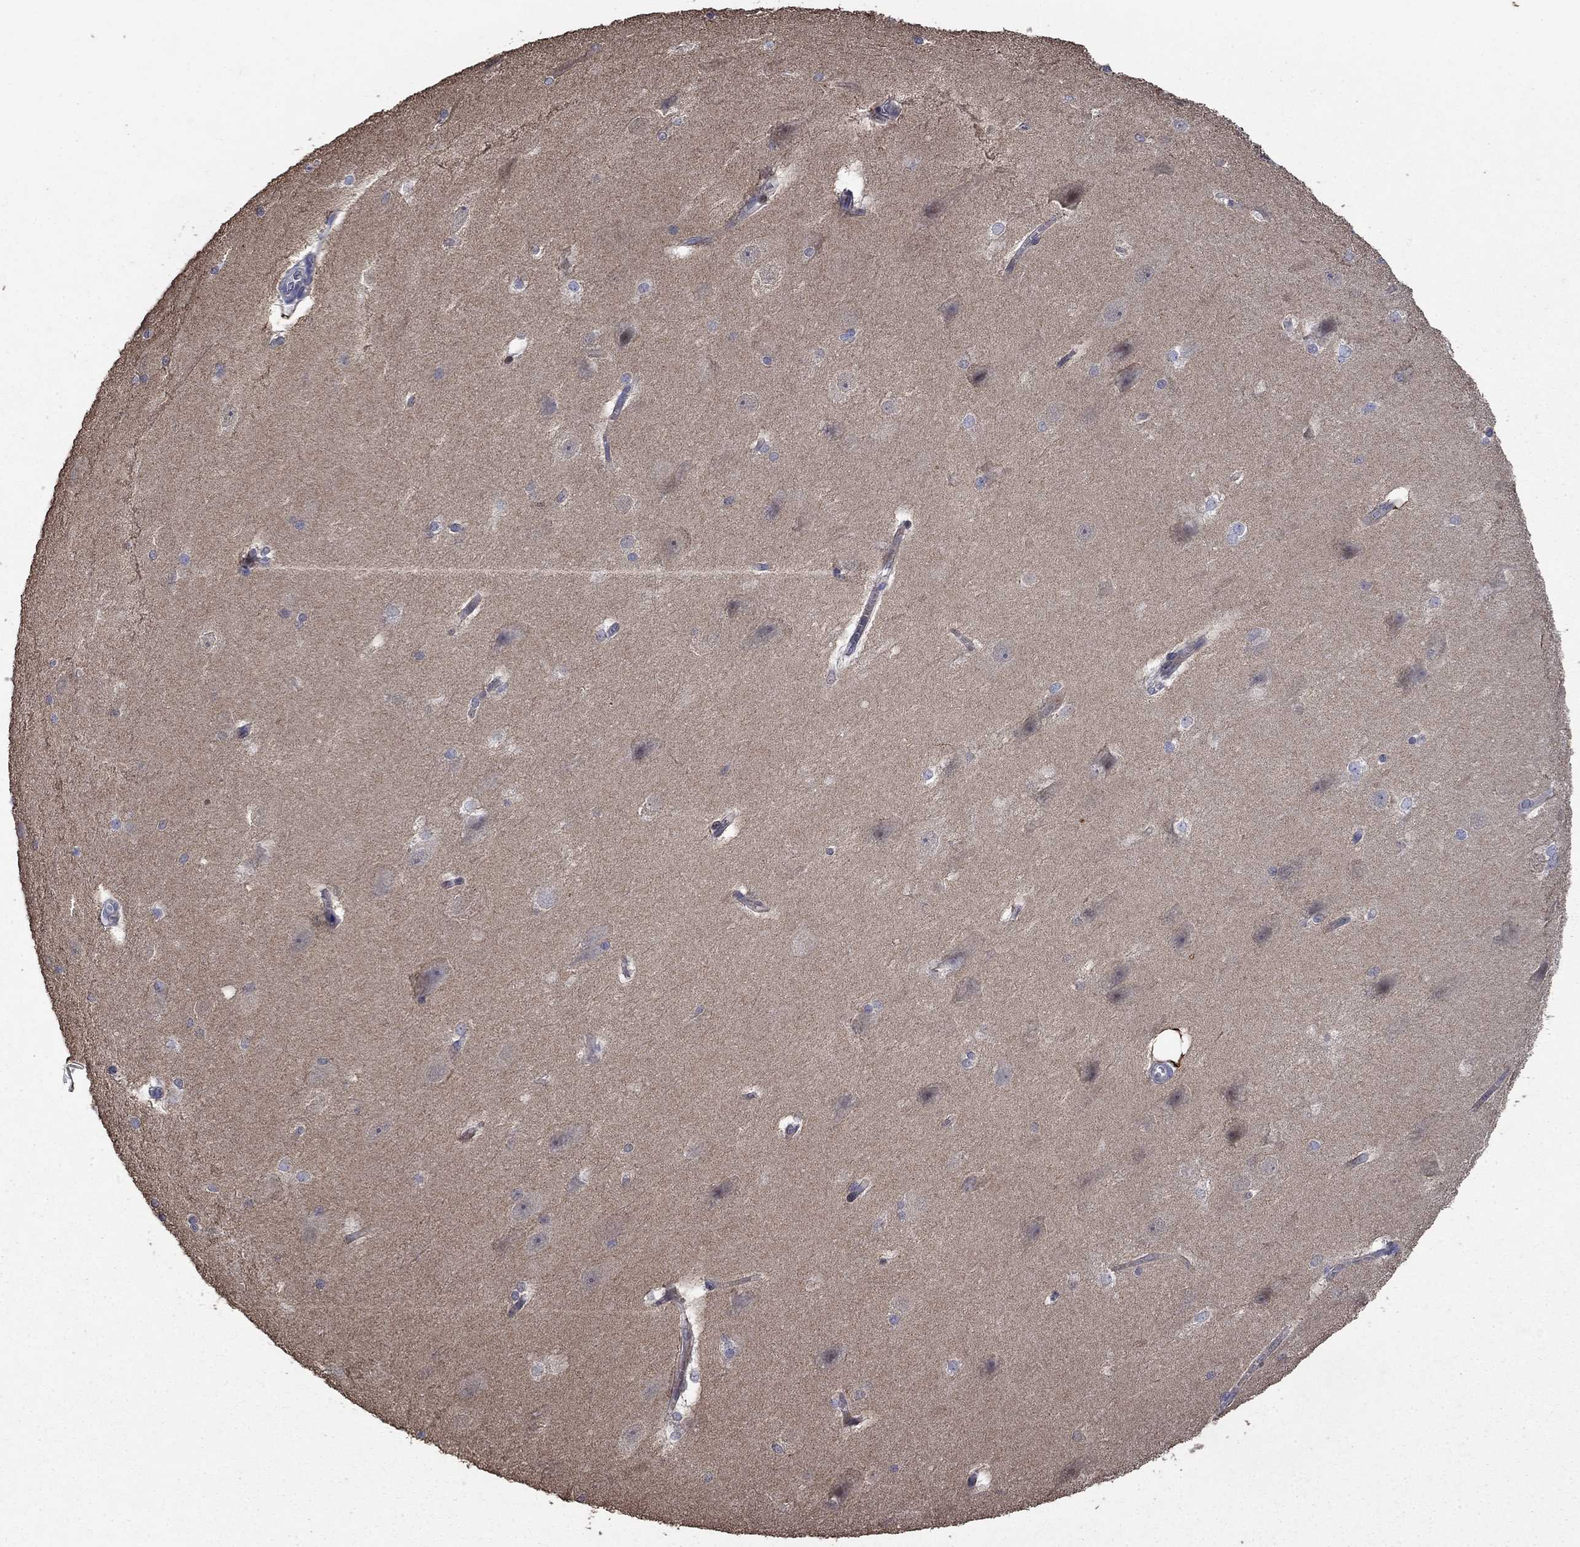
{"staining": {"intensity": "negative", "quantity": "none", "location": "none"}, "tissue": "hippocampus", "cell_type": "Glial cells", "image_type": "normal", "snomed": [{"axis": "morphology", "description": "Normal tissue, NOS"}, {"axis": "topography", "description": "Cerebral cortex"}, {"axis": "topography", "description": "Hippocampus"}], "caption": "This is an immunohistochemistry (IHC) image of unremarkable hippocampus. There is no staining in glial cells.", "gene": "DVL1", "patient": {"sex": "female", "age": 19}}